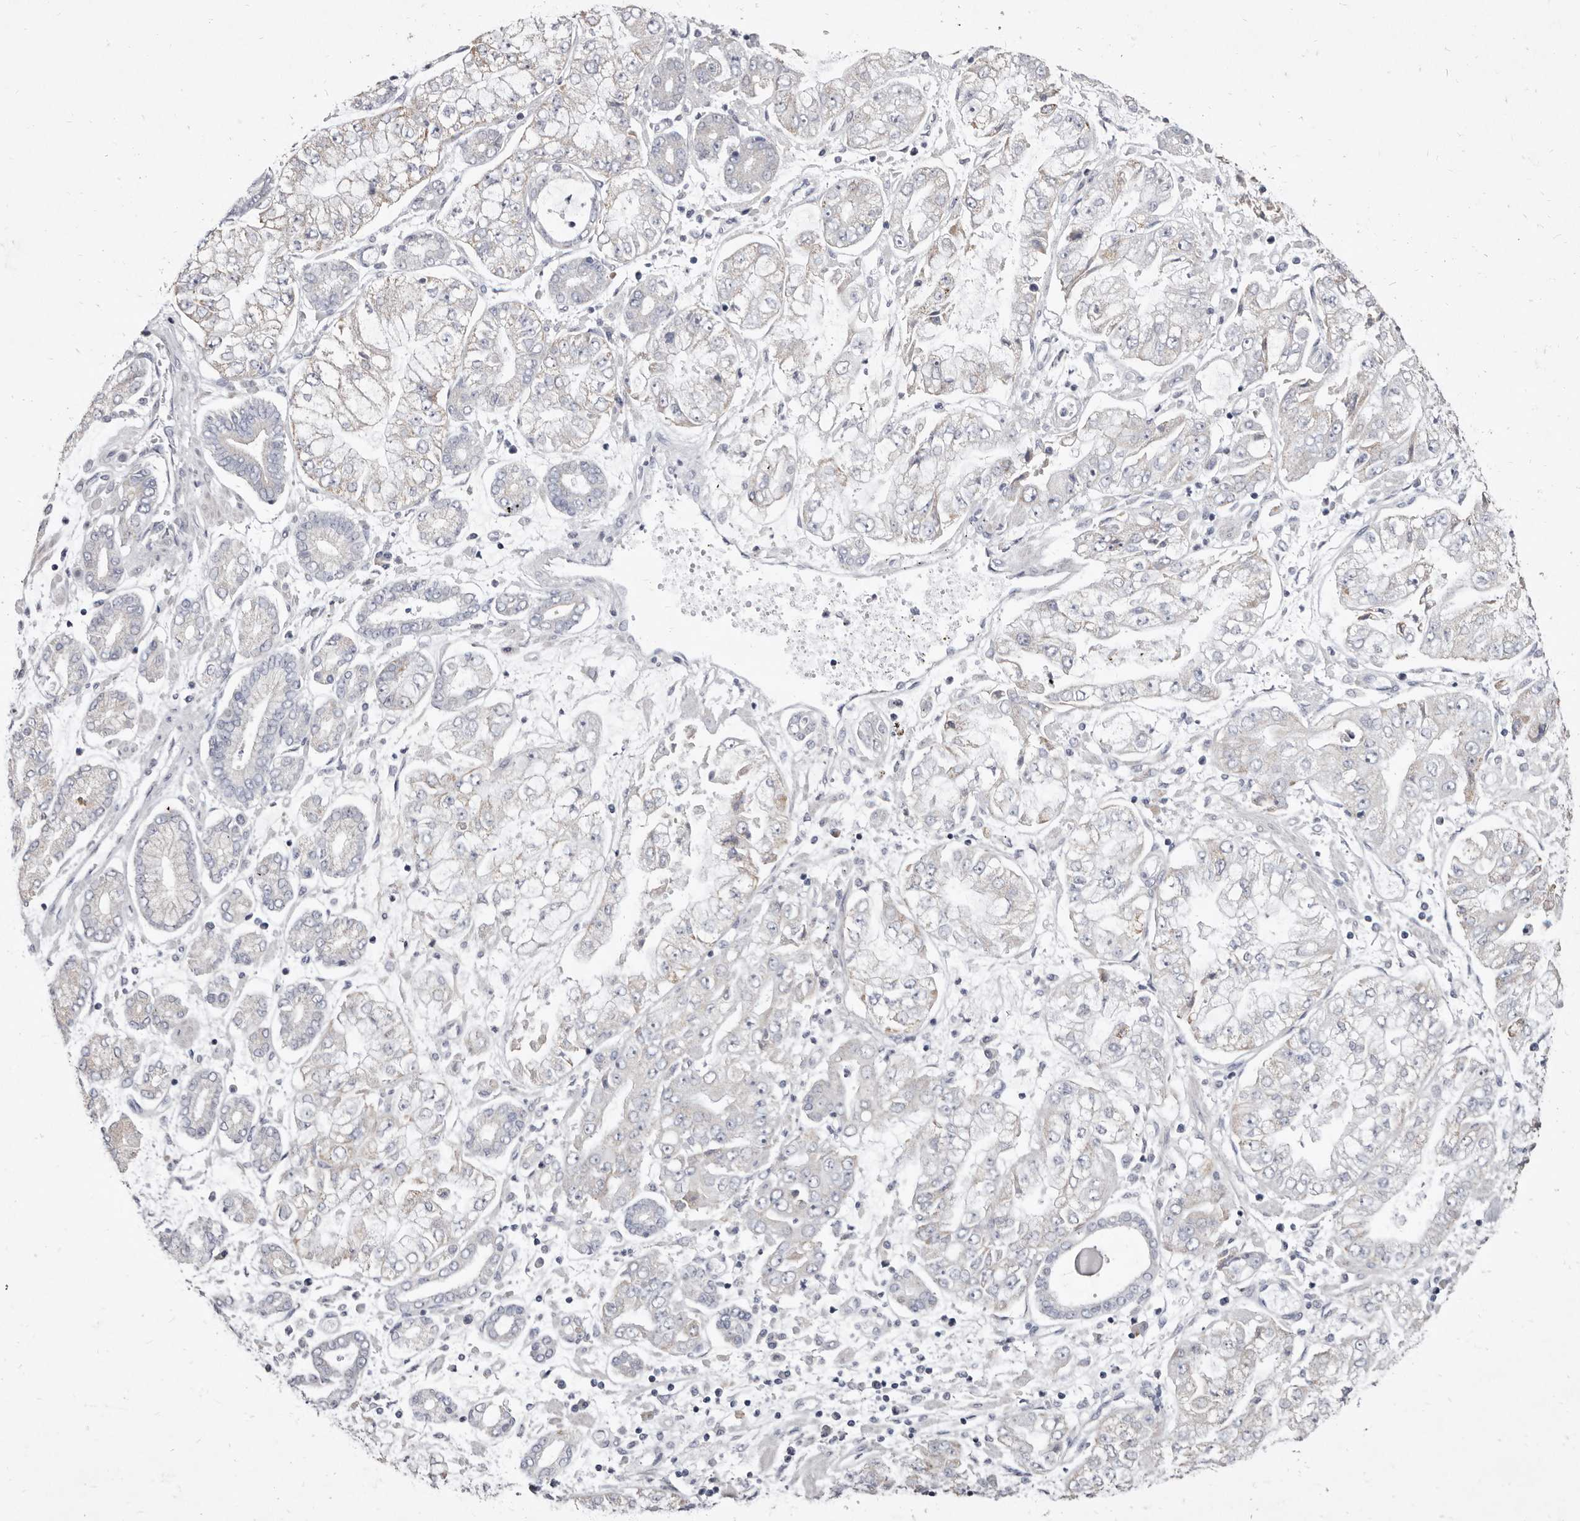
{"staining": {"intensity": "negative", "quantity": "none", "location": "none"}, "tissue": "stomach cancer", "cell_type": "Tumor cells", "image_type": "cancer", "snomed": [{"axis": "morphology", "description": "Adenocarcinoma, NOS"}, {"axis": "topography", "description": "Stomach"}], "caption": "High magnification brightfield microscopy of stomach adenocarcinoma stained with DAB (brown) and counterstained with hematoxylin (blue): tumor cells show no significant expression. The staining is performed using DAB (3,3'-diaminobenzidine) brown chromogen with nuclei counter-stained in using hematoxylin.", "gene": "CYP2E1", "patient": {"sex": "male", "age": 76}}